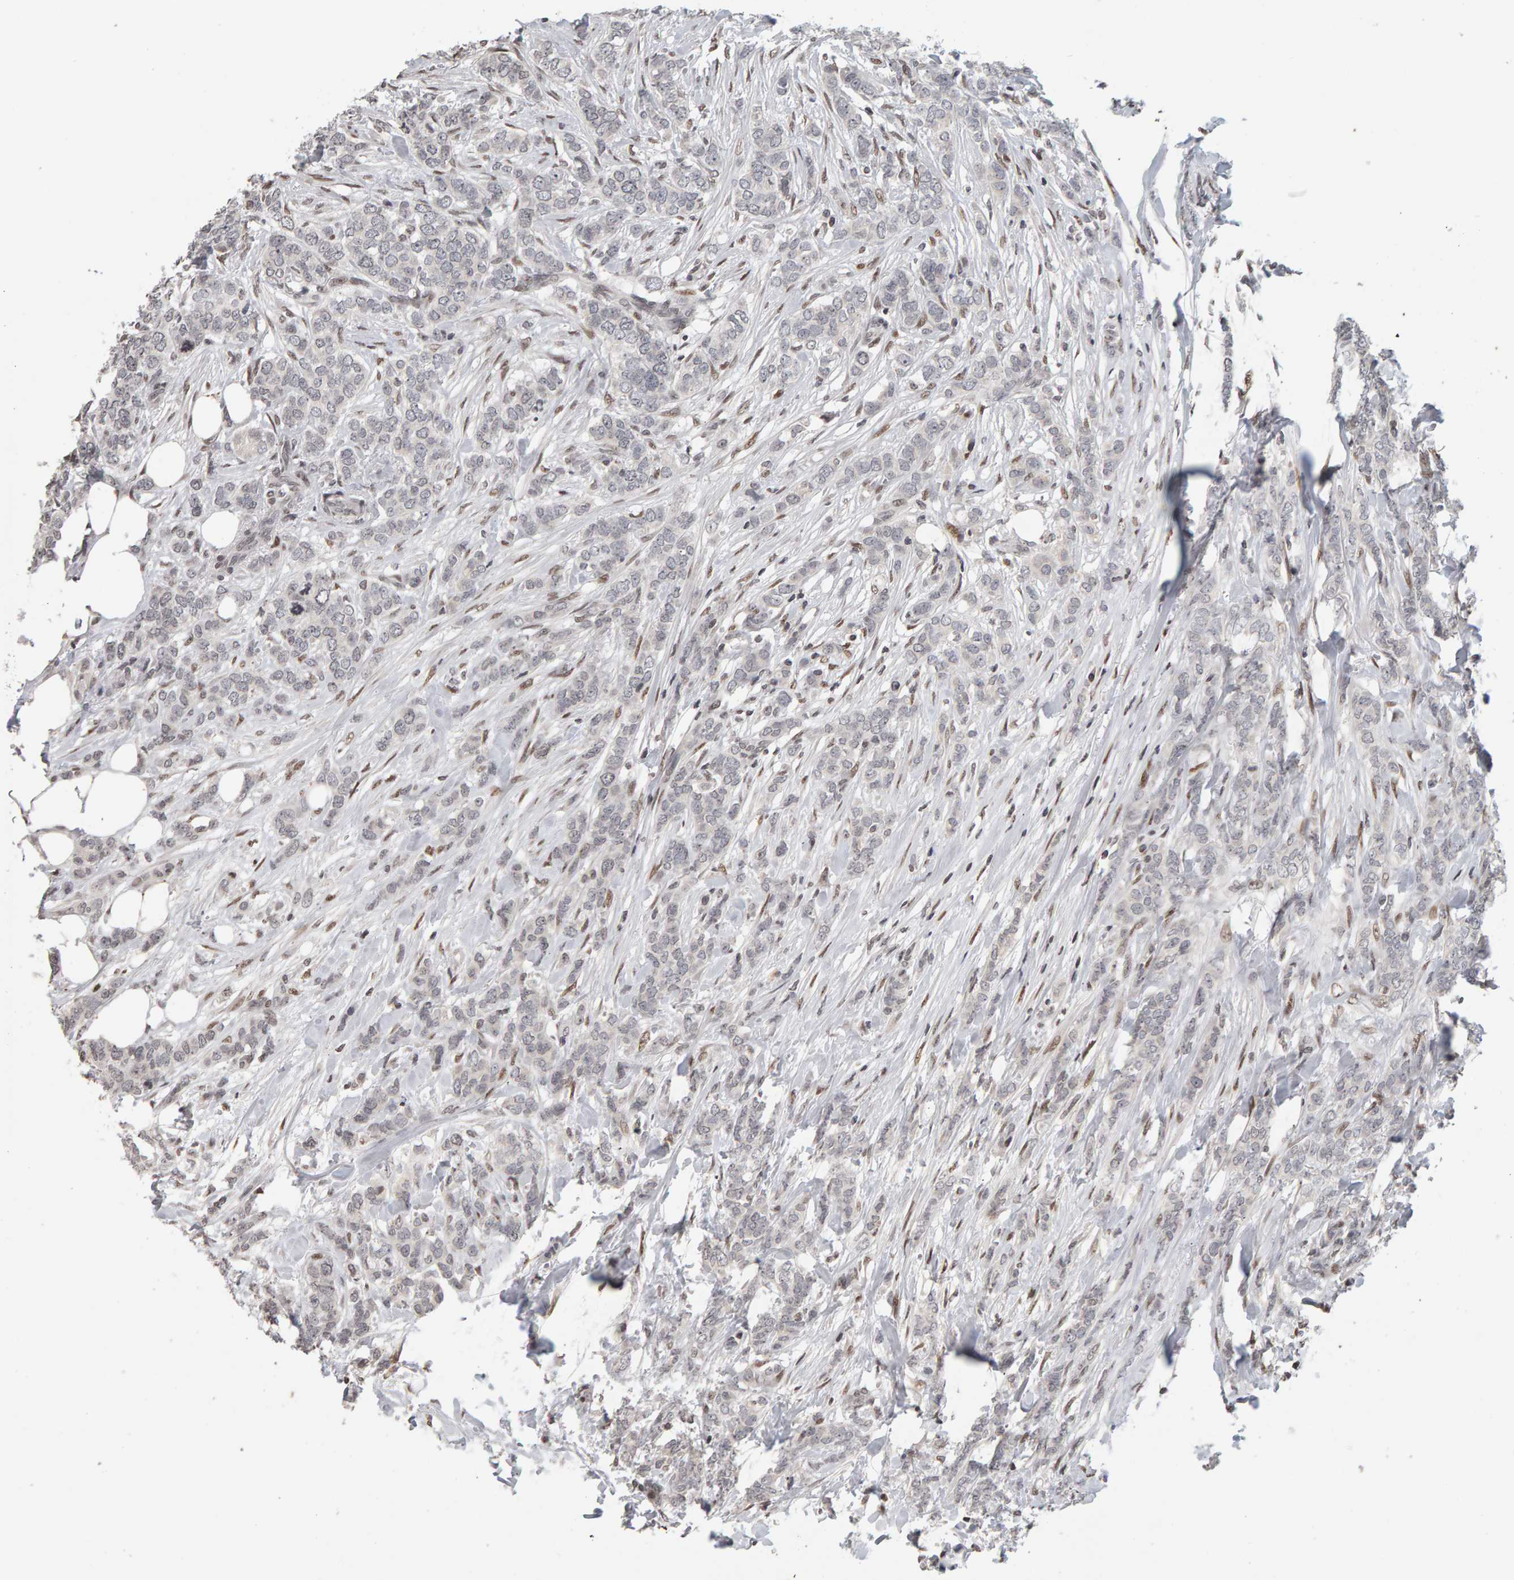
{"staining": {"intensity": "negative", "quantity": "none", "location": "none"}, "tissue": "breast cancer", "cell_type": "Tumor cells", "image_type": "cancer", "snomed": [{"axis": "morphology", "description": "Lobular carcinoma"}, {"axis": "topography", "description": "Skin"}, {"axis": "topography", "description": "Breast"}], "caption": "This is an immunohistochemistry histopathology image of breast lobular carcinoma. There is no staining in tumor cells.", "gene": "TRAM1", "patient": {"sex": "female", "age": 46}}